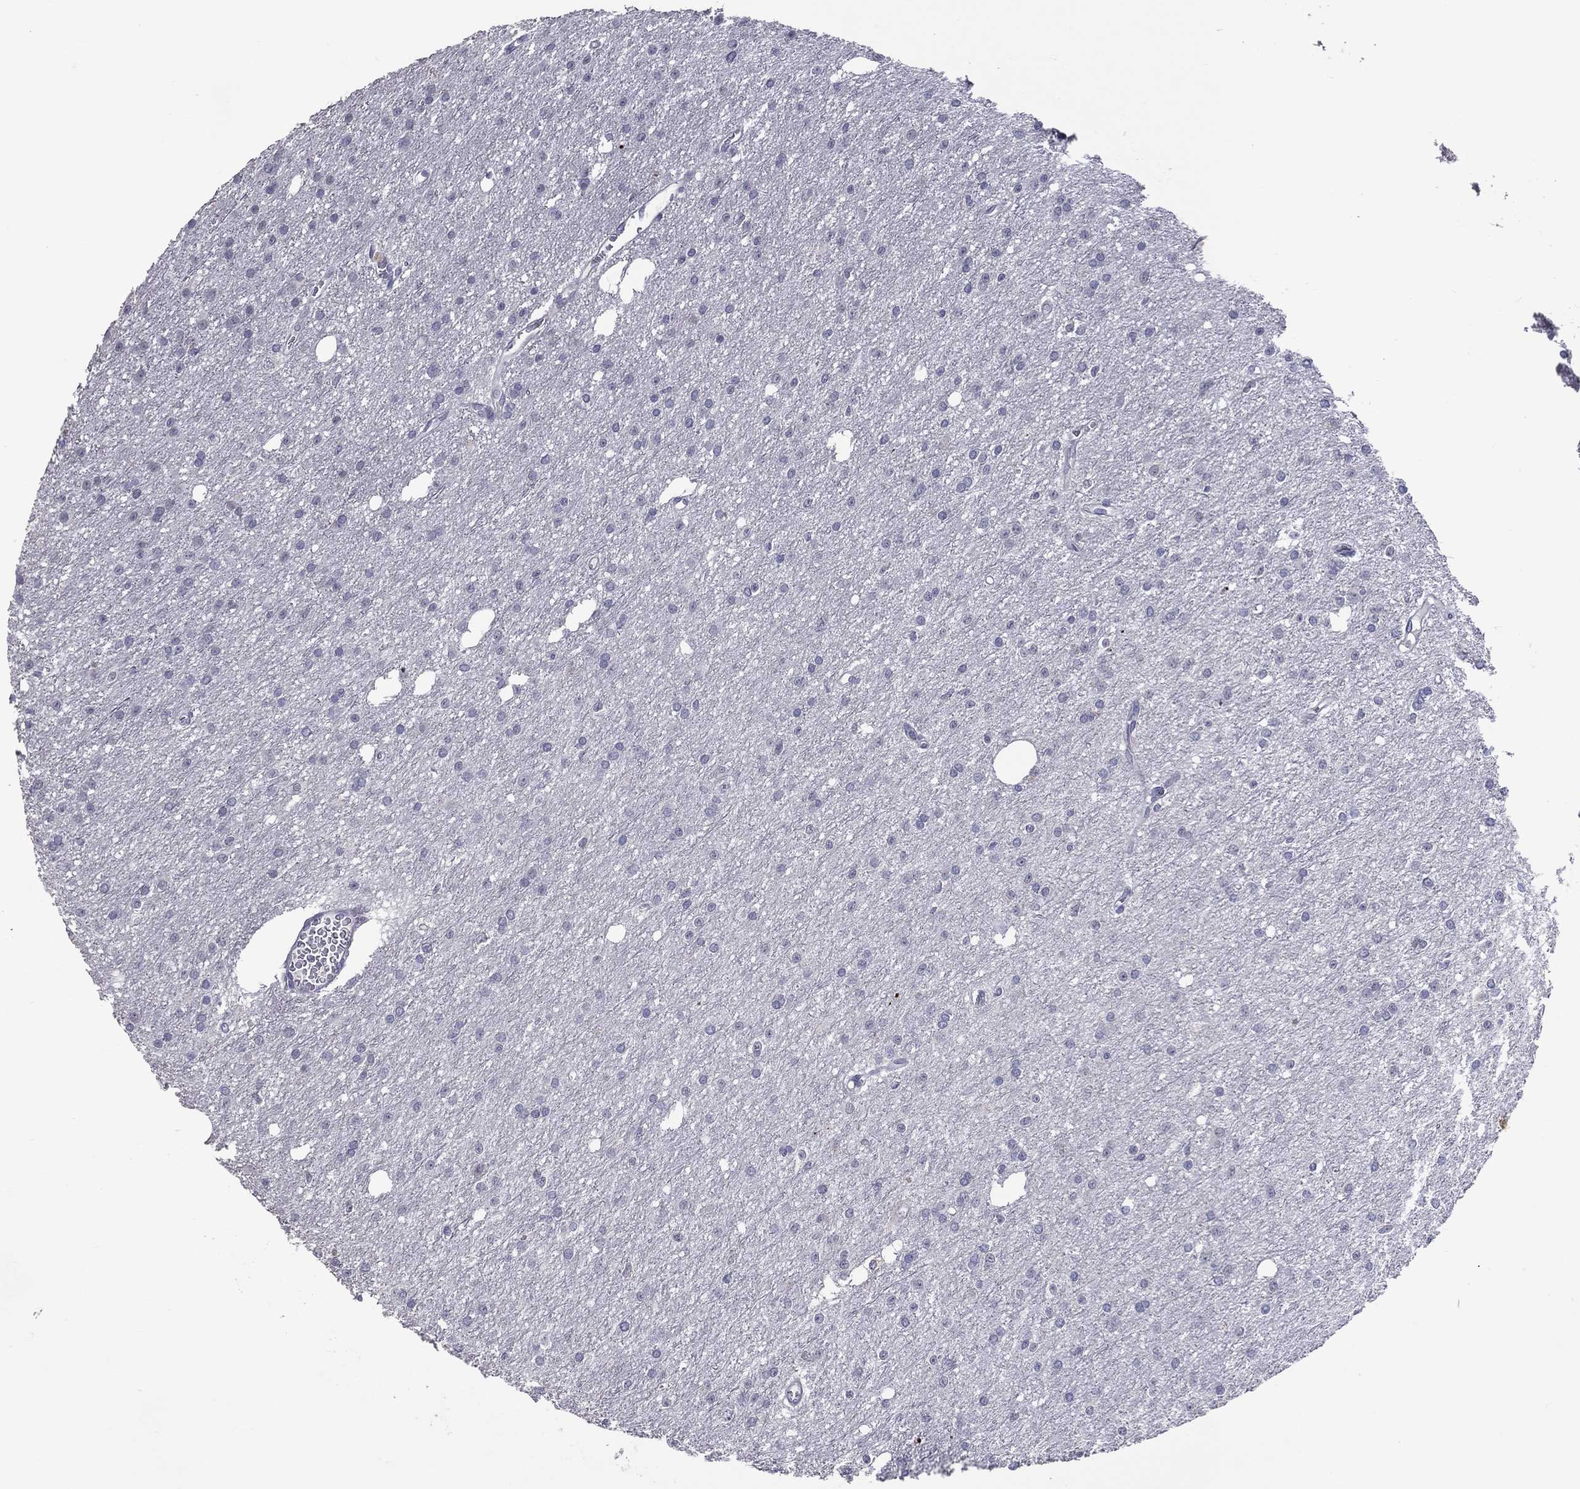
{"staining": {"intensity": "negative", "quantity": "none", "location": "none"}, "tissue": "glioma", "cell_type": "Tumor cells", "image_type": "cancer", "snomed": [{"axis": "morphology", "description": "Glioma, malignant, Low grade"}, {"axis": "topography", "description": "Brain"}], "caption": "Immunohistochemical staining of human malignant low-grade glioma demonstrates no significant staining in tumor cells.", "gene": "DBF4B", "patient": {"sex": "male", "age": 27}}